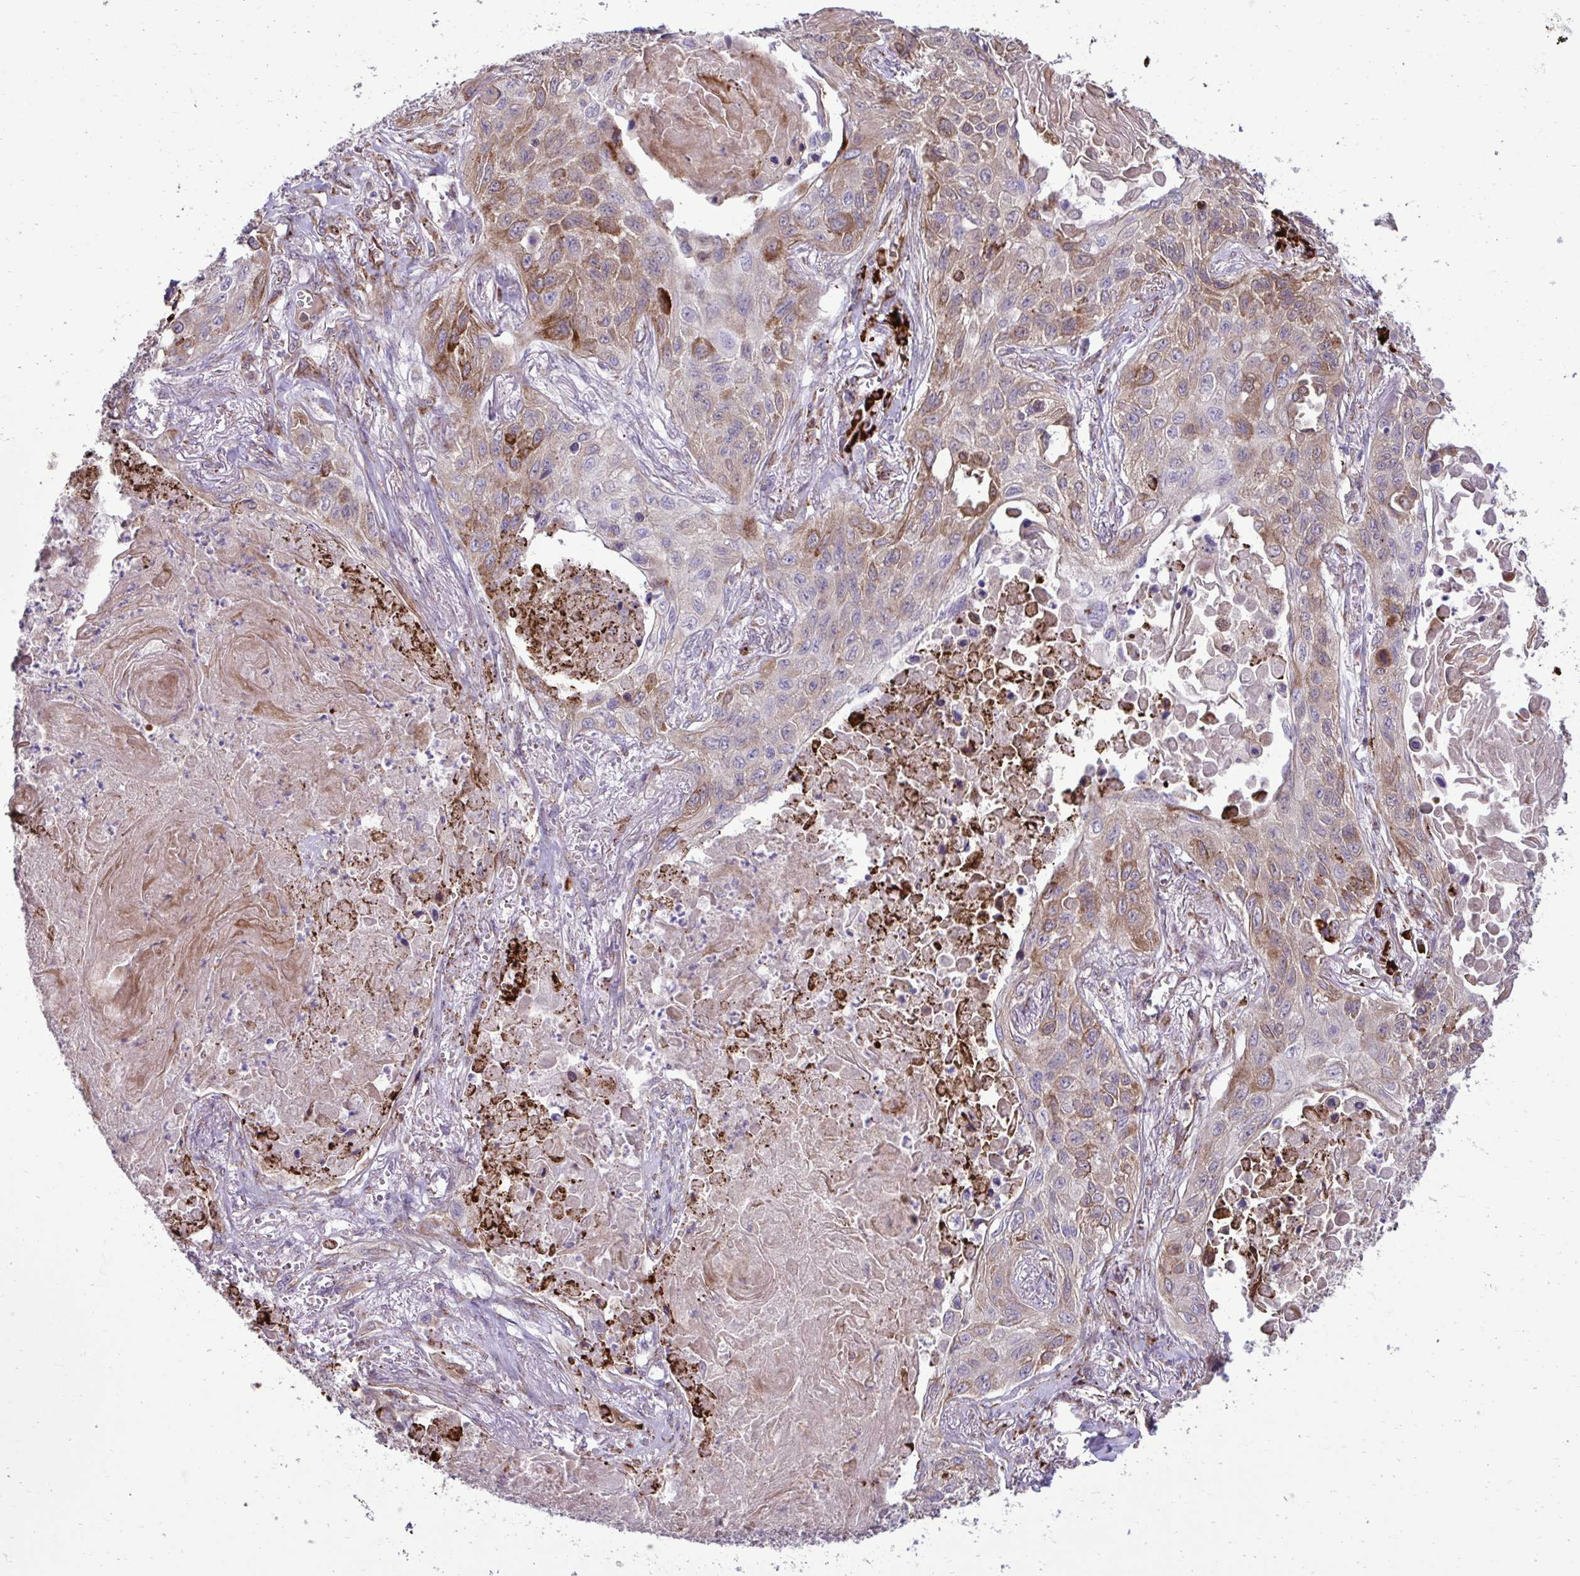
{"staining": {"intensity": "moderate", "quantity": "<25%", "location": "cytoplasmic/membranous"}, "tissue": "lung cancer", "cell_type": "Tumor cells", "image_type": "cancer", "snomed": [{"axis": "morphology", "description": "Squamous cell carcinoma, NOS"}, {"axis": "topography", "description": "Lung"}], "caption": "Human lung squamous cell carcinoma stained with a protein marker exhibits moderate staining in tumor cells.", "gene": "LIMS1", "patient": {"sex": "male", "age": 75}}